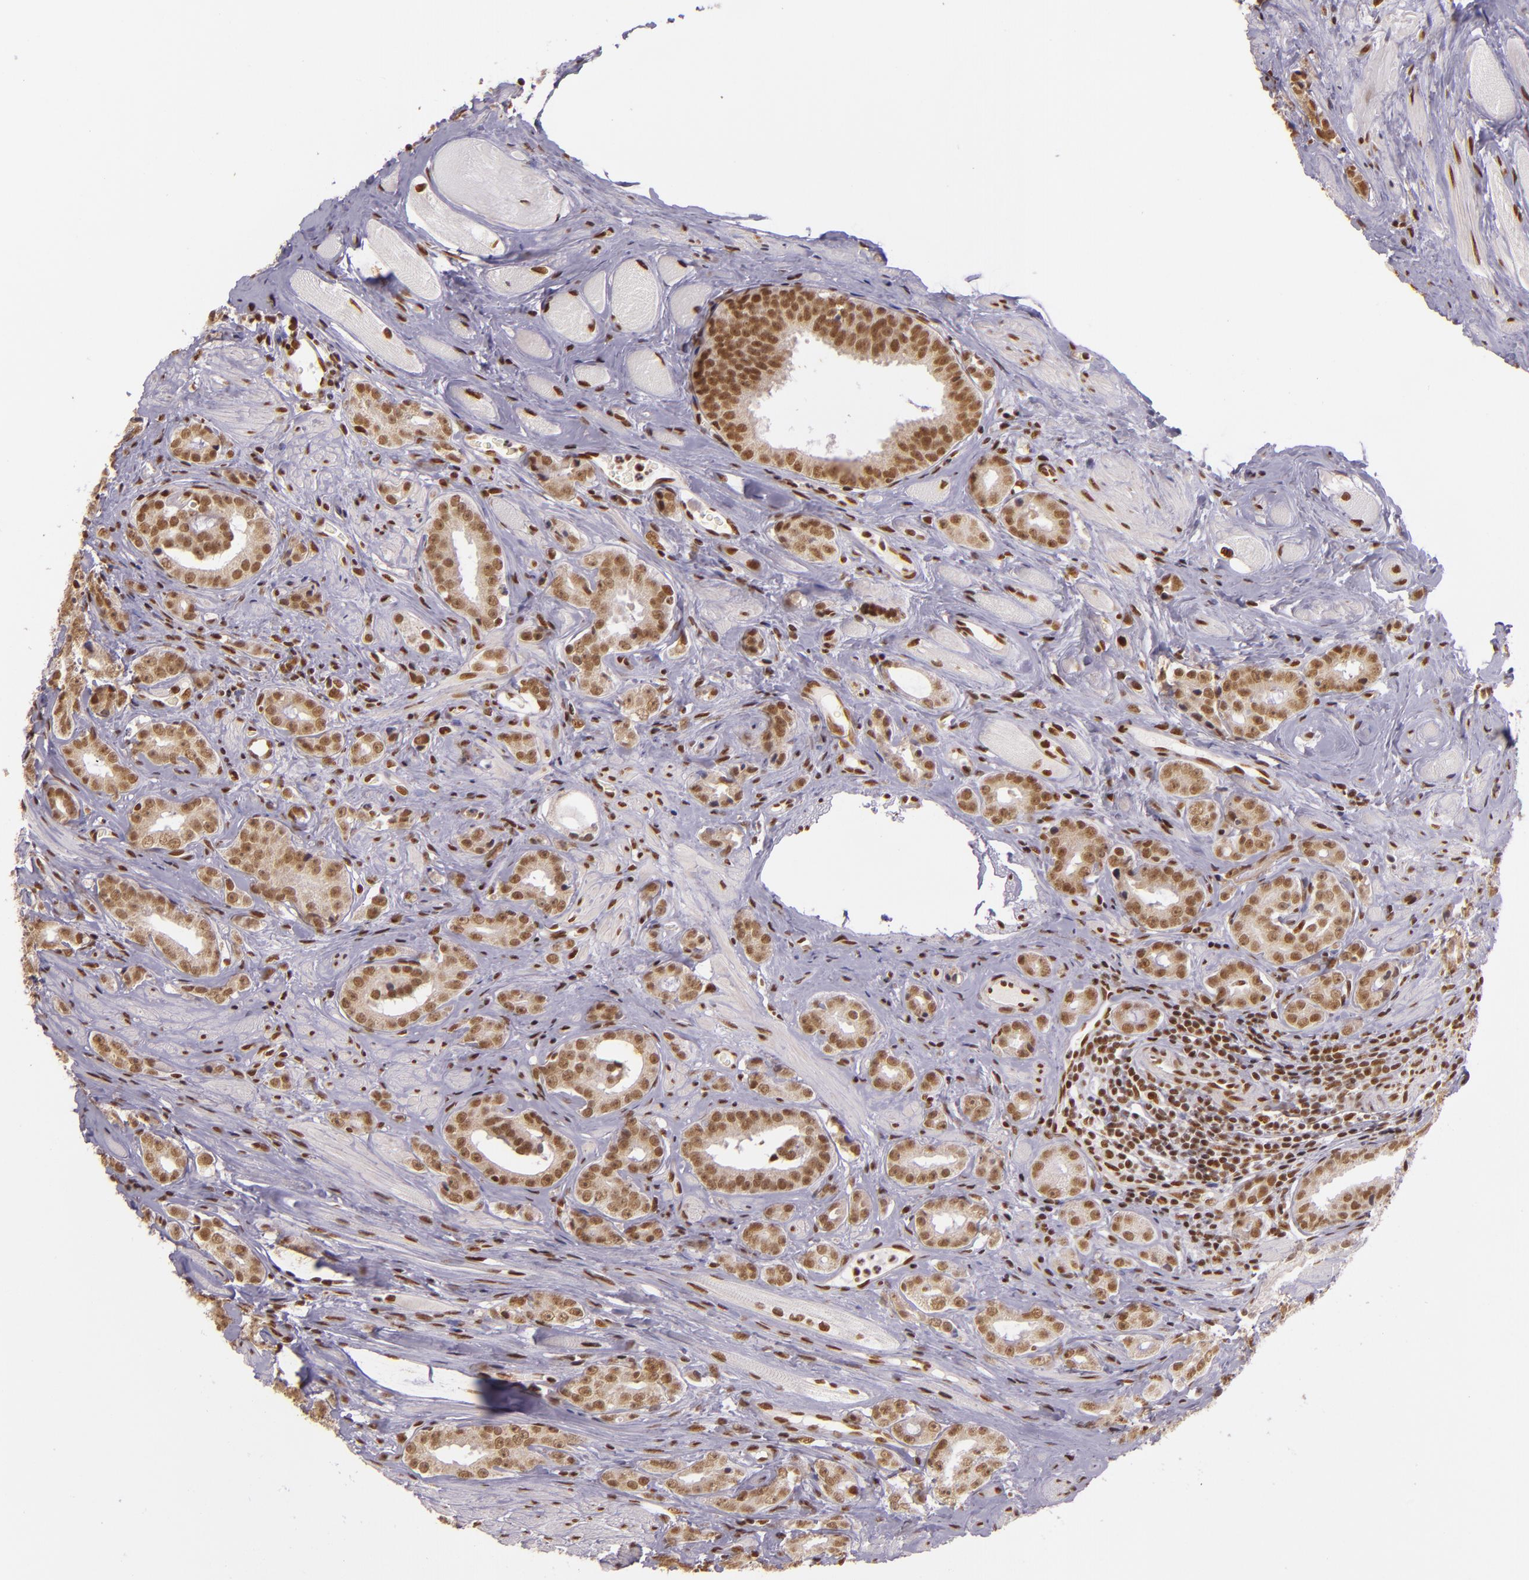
{"staining": {"intensity": "moderate", "quantity": ">75%", "location": "nuclear"}, "tissue": "prostate cancer", "cell_type": "Tumor cells", "image_type": "cancer", "snomed": [{"axis": "morphology", "description": "Adenocarcinoma, Medium grade"}, {"axis": "topography", "description": "Prostate"}], "caption": "Brown immunohistochemical staining in human adenocarcinoma (medium-grade) (prostate) demonstrates moderate nuclear positivity in approximately >75% of tumor cells.", "gene": "USF1", "patient": {"sex": "male", "age": 53}}